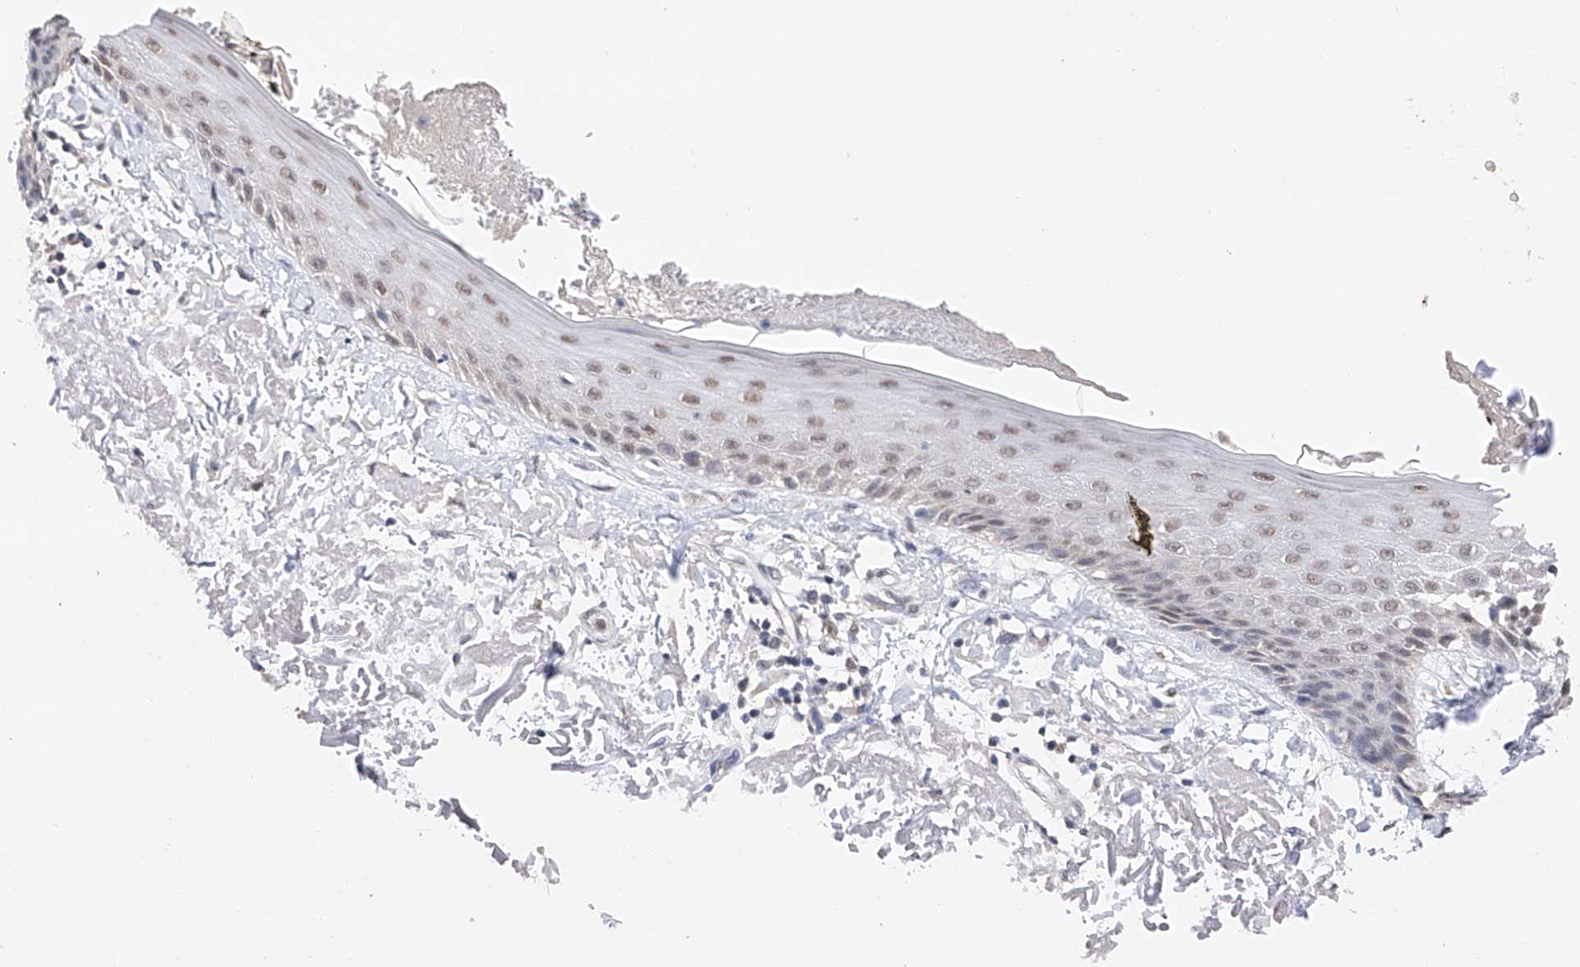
{"staining": {"intensity": "moderate", "quantity": "25%-75%", "location": "cytoplasmic/membranous"}, "tissue": "skin", "cell_type": "Fibroblasts", "image_type": "normal", "snomed": [{"axis": "morphology", "description": "Normal tissue, NOS"}, {"axis": "topography", "description": "Skin"}, {"axis": "topography", "description": "Skeletal muscle"}], "caption": "Immunohistochemical staining of unremarkable skin shows 25%-75% levels of moderate cytoplasmic/membranous protein expression in about 25%-75% of fibroblasts.", "gene": "DMAP1", "patient": {"sex": "male", "age": 83}}